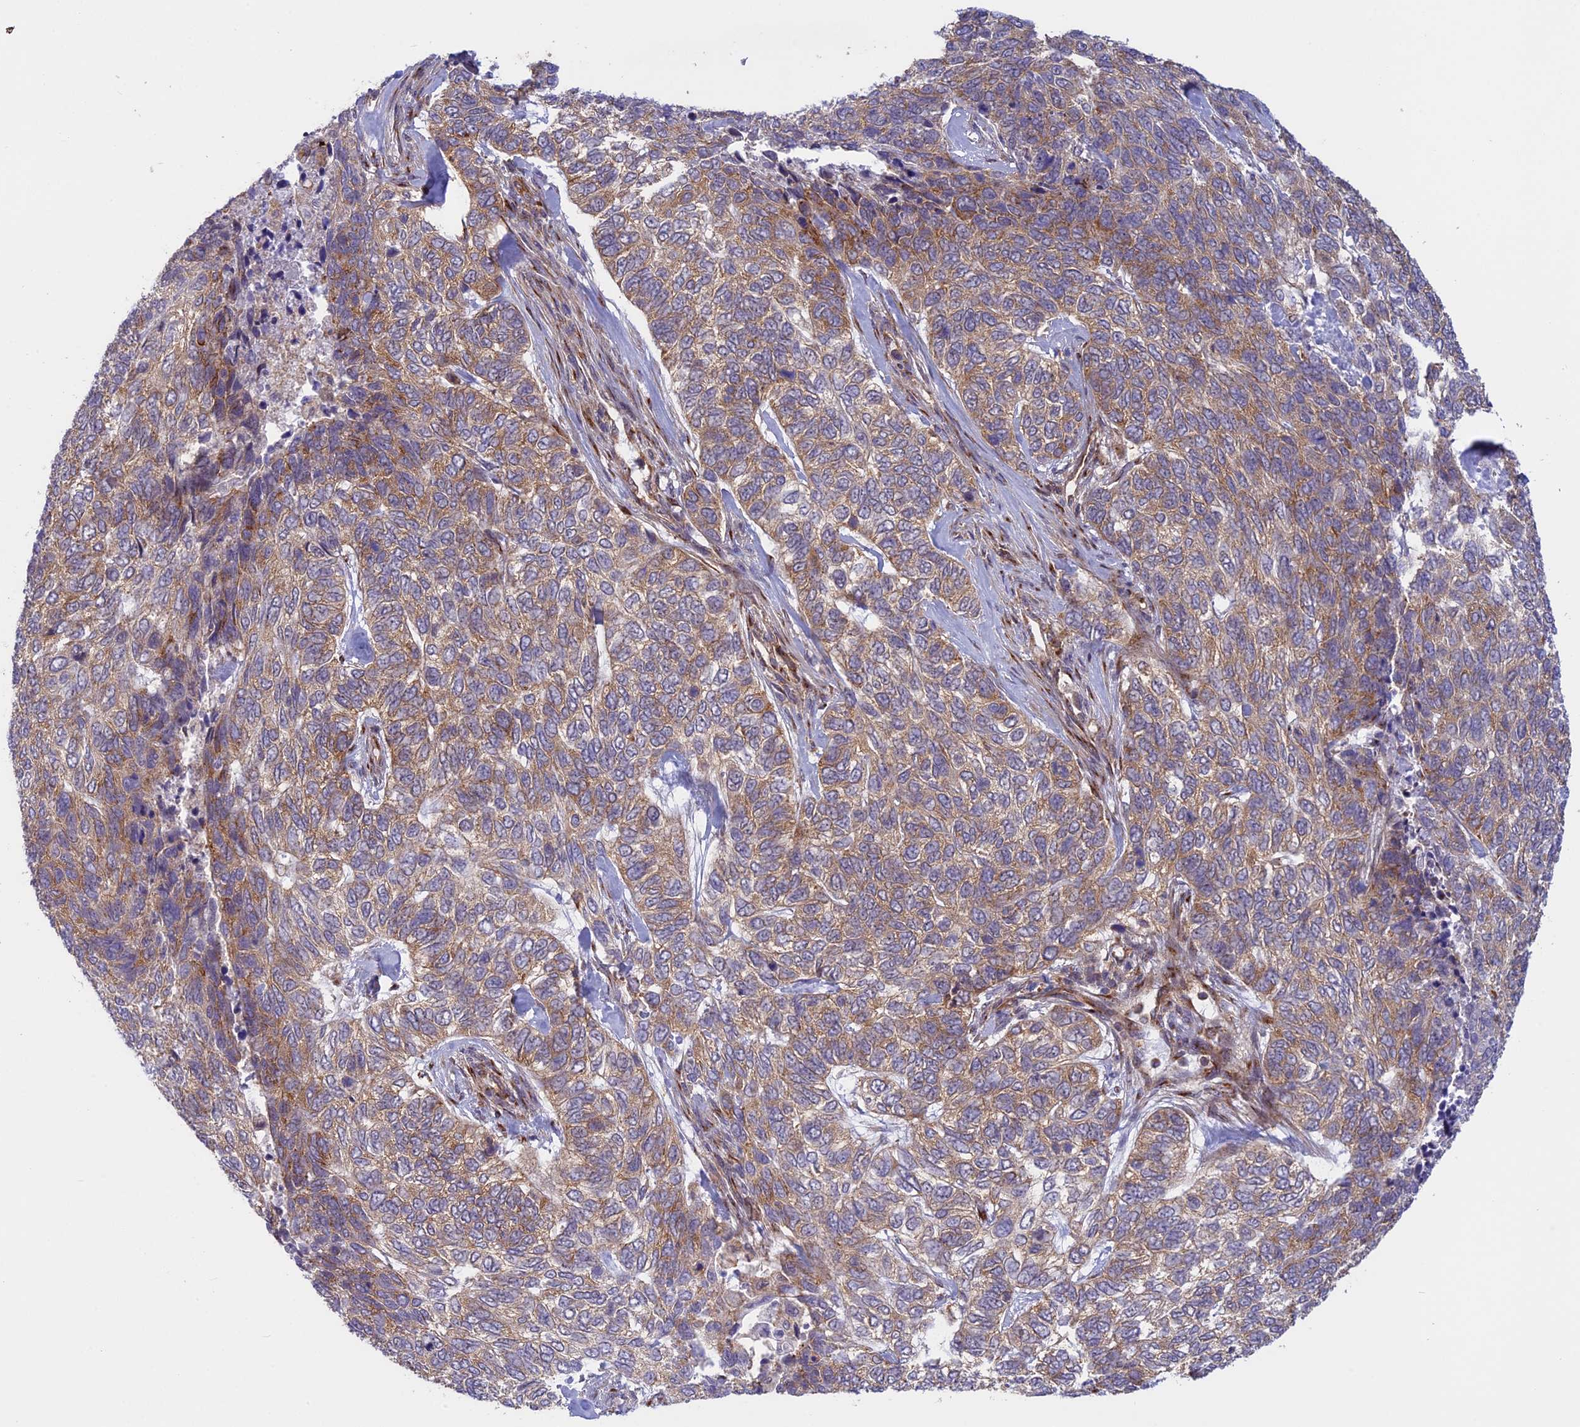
{"staining": {"intensity": "moderate", "quantity": ">75%", "location": "cytoplasmic/membranous"}, "tissue": "skin cancer", "cell_type": "Tumor cells", "image_type": "cancer", "snomed": [{"axis": "morphology", "description": "Basal cell carcinoma"}, {"axis": "topography", "description": "Skin"}], "caption": "Tumor cells display medium levels of moderate cytoplasmic/membranous staining in about >75% of cells in skin cancer (basal cell carcinoma).", "gene": "CLINT1", "patient": {"sex": "female", "age": 65}}